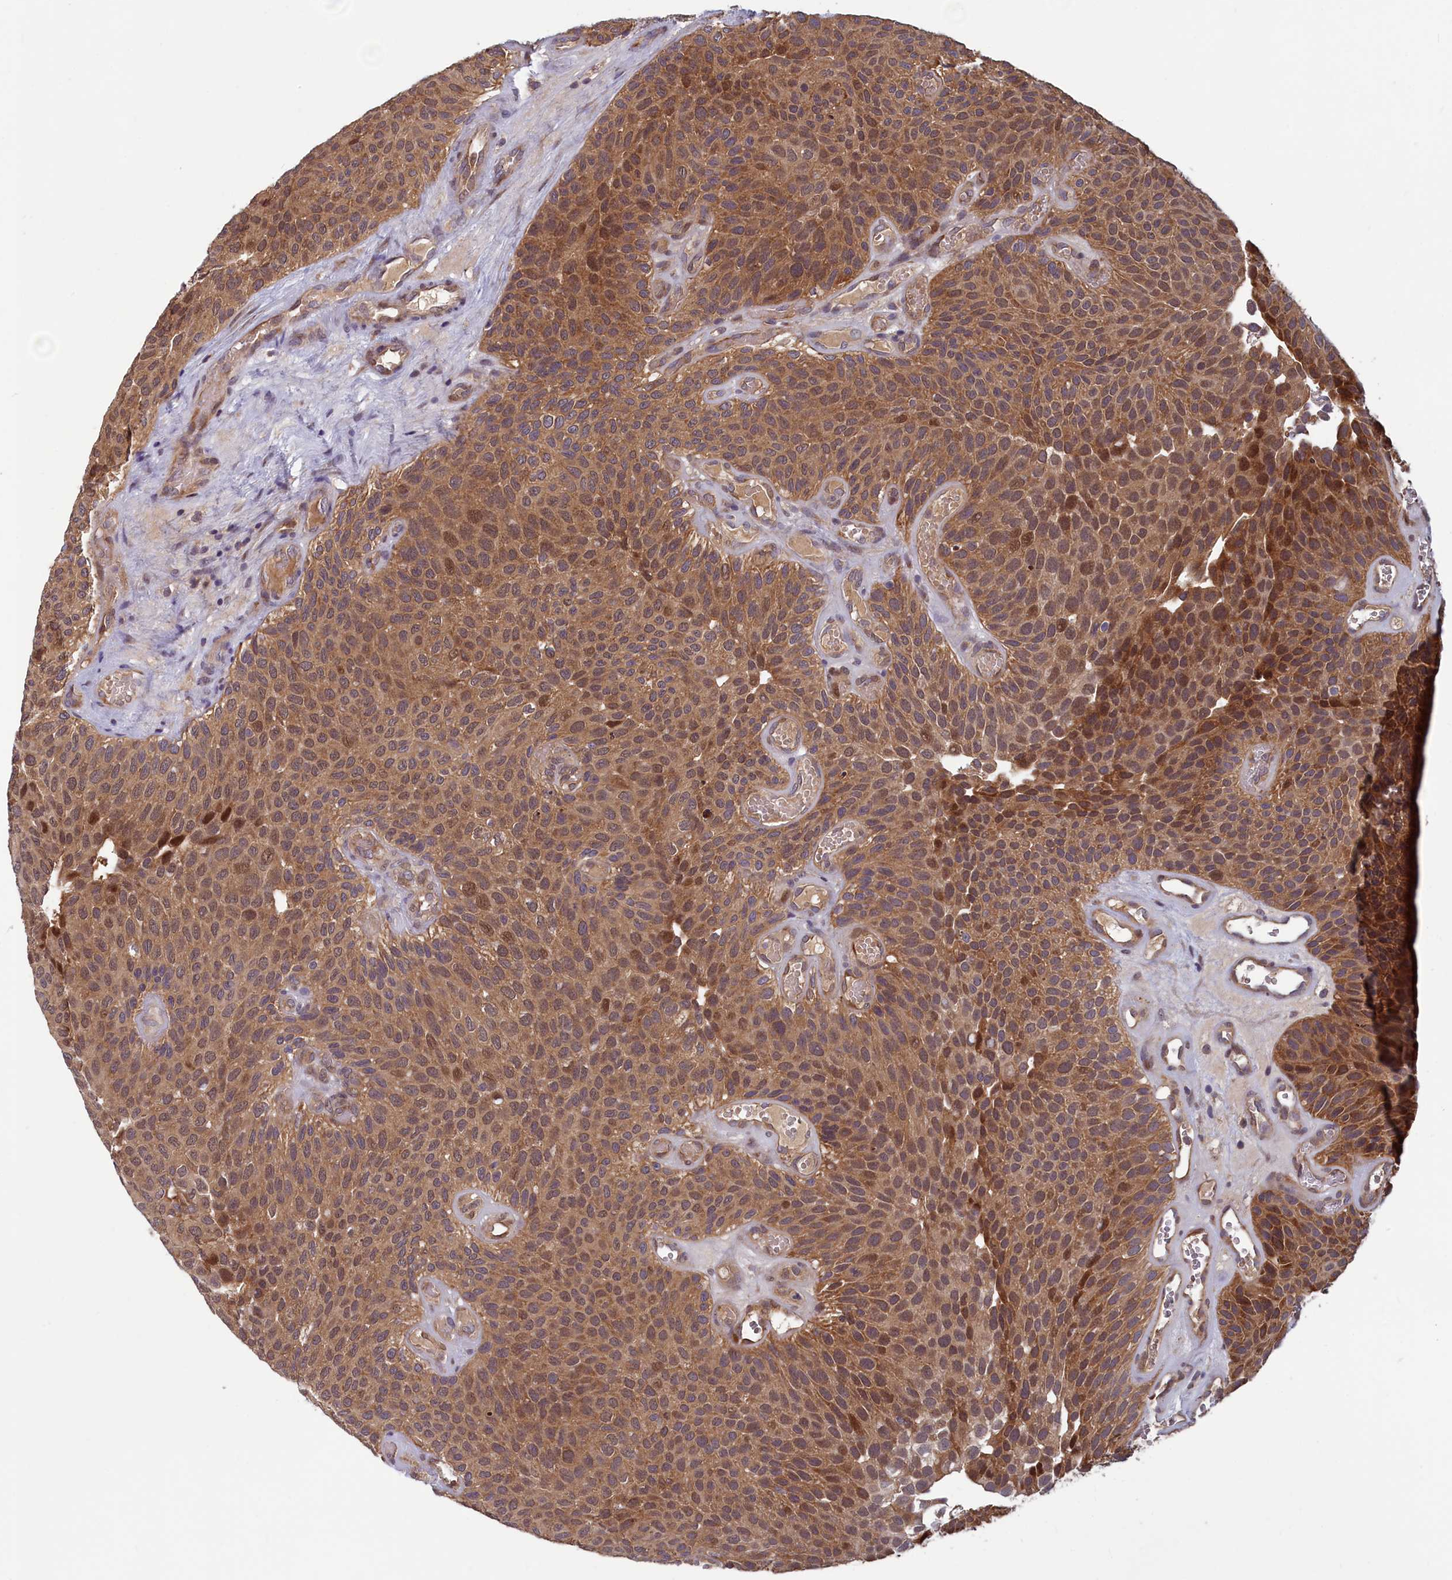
{"staining": {"intensity": "moderate", "quantity": ">75%", "location": "cytoplasmic/membranous,nuclear"}, "tissue": "urothelial cancer", "cell_type": "Tumor cells", "image_type": "cancer", "snomed": [{"axis": "morphology", "description": "Urothelial carcinoma, Low grade"}, {"axis": "topography", "description": "Urinary bladder"}], "caption": "The image shows immunohistochemical staining of low-grade urothelial carcinoma. There is moderate cytoplasmic/membranous and nuclear staining is seen in about >75% of tumor cells.", "gene": "CCDC15", "patient": {"sex": "male", "age": 89}}